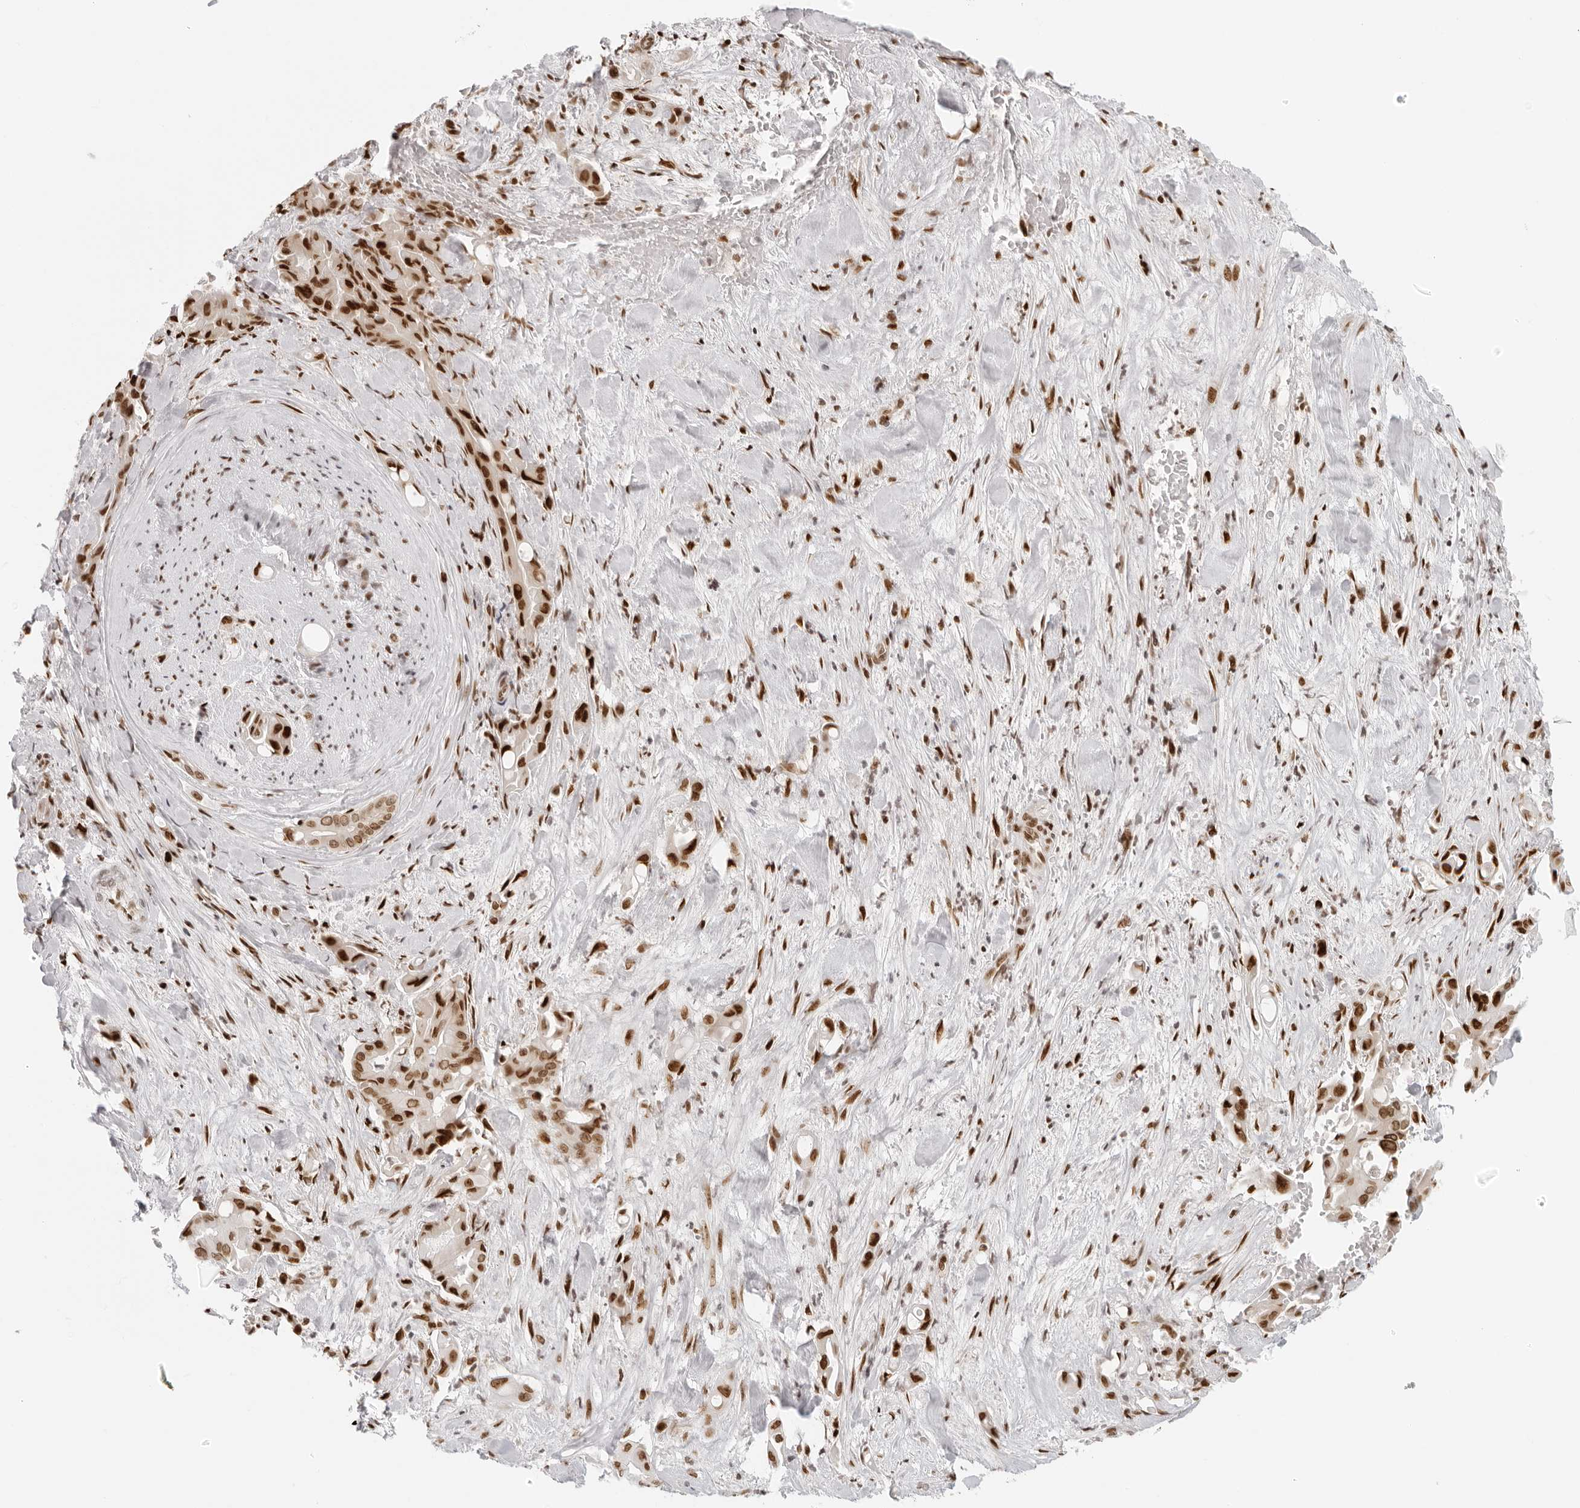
{"staining": {"intensity": "moderate", "quantity": ">75%", "location": "nuclear"}, "tissue": "liver cancer", "cell_type": "Tumor cells", "image_type": "cancer", "snomed": [{"axis": "morphology", "description": "Cholangiocarcinoma"}, {"axis": "topography", "description": "Liver"}], "caption": "Immunohistochemical staining of liver cancer displays moderate nuclear protein expression in approximately >75% of tumor cells.", "gene": "RCC1", "patient": {"sex": "female", "age": 68}}